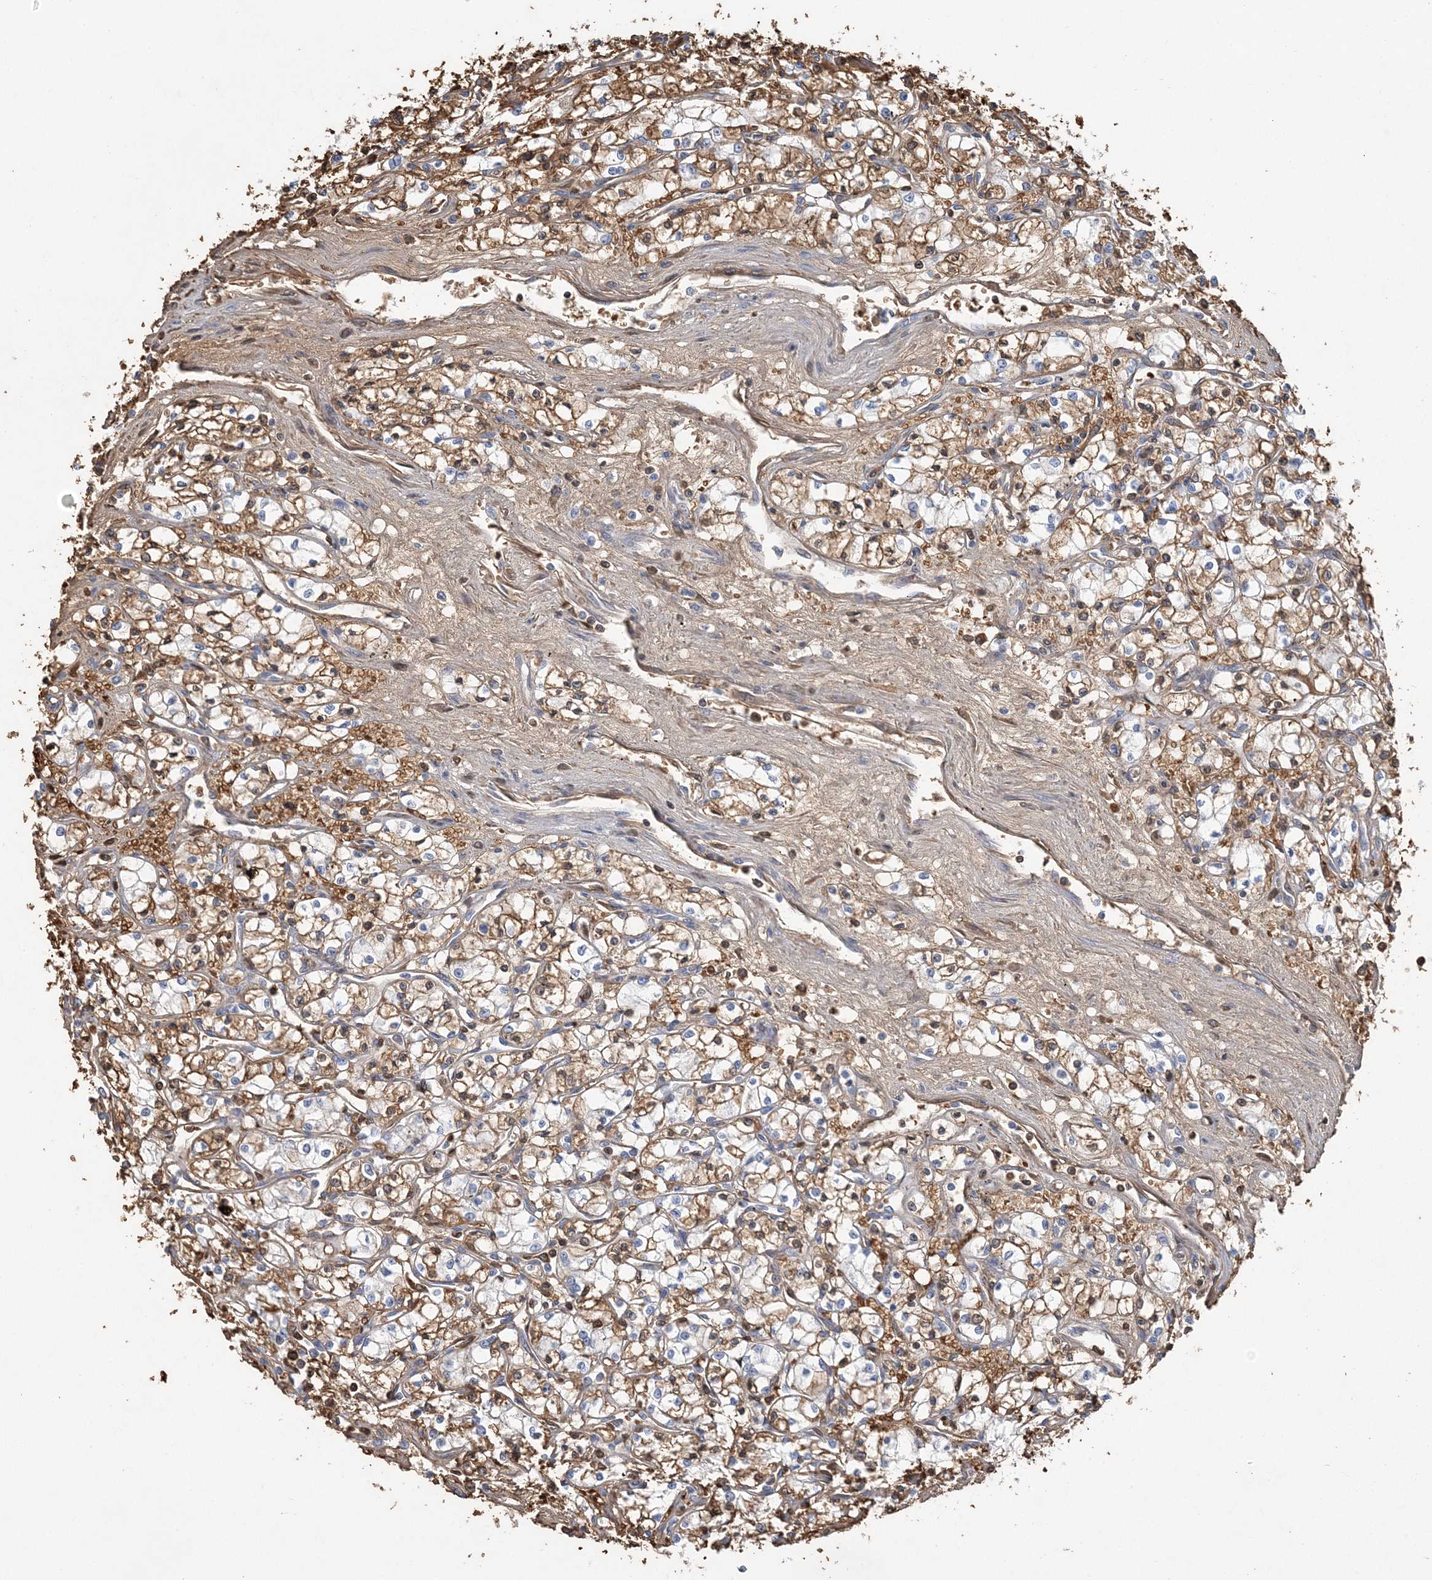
{"staining": {"intensity": "negative", "quantity": "none", "location": "none"}, "tissue": "renal cancer", "cell_type": "Tumor cells", "image_type": "cancer", "snomed": [{"axis": "morphology", "description": "Adenocarcinoma, NOS"}, {"axis": "topography", "description": "Kidney"}], "caption": "Renal cancer was stained to show a protein in brown. There is no significant positivity in tumor cells.", "gene": "HBD", "patient": {"sex": "male", "age": 59}}